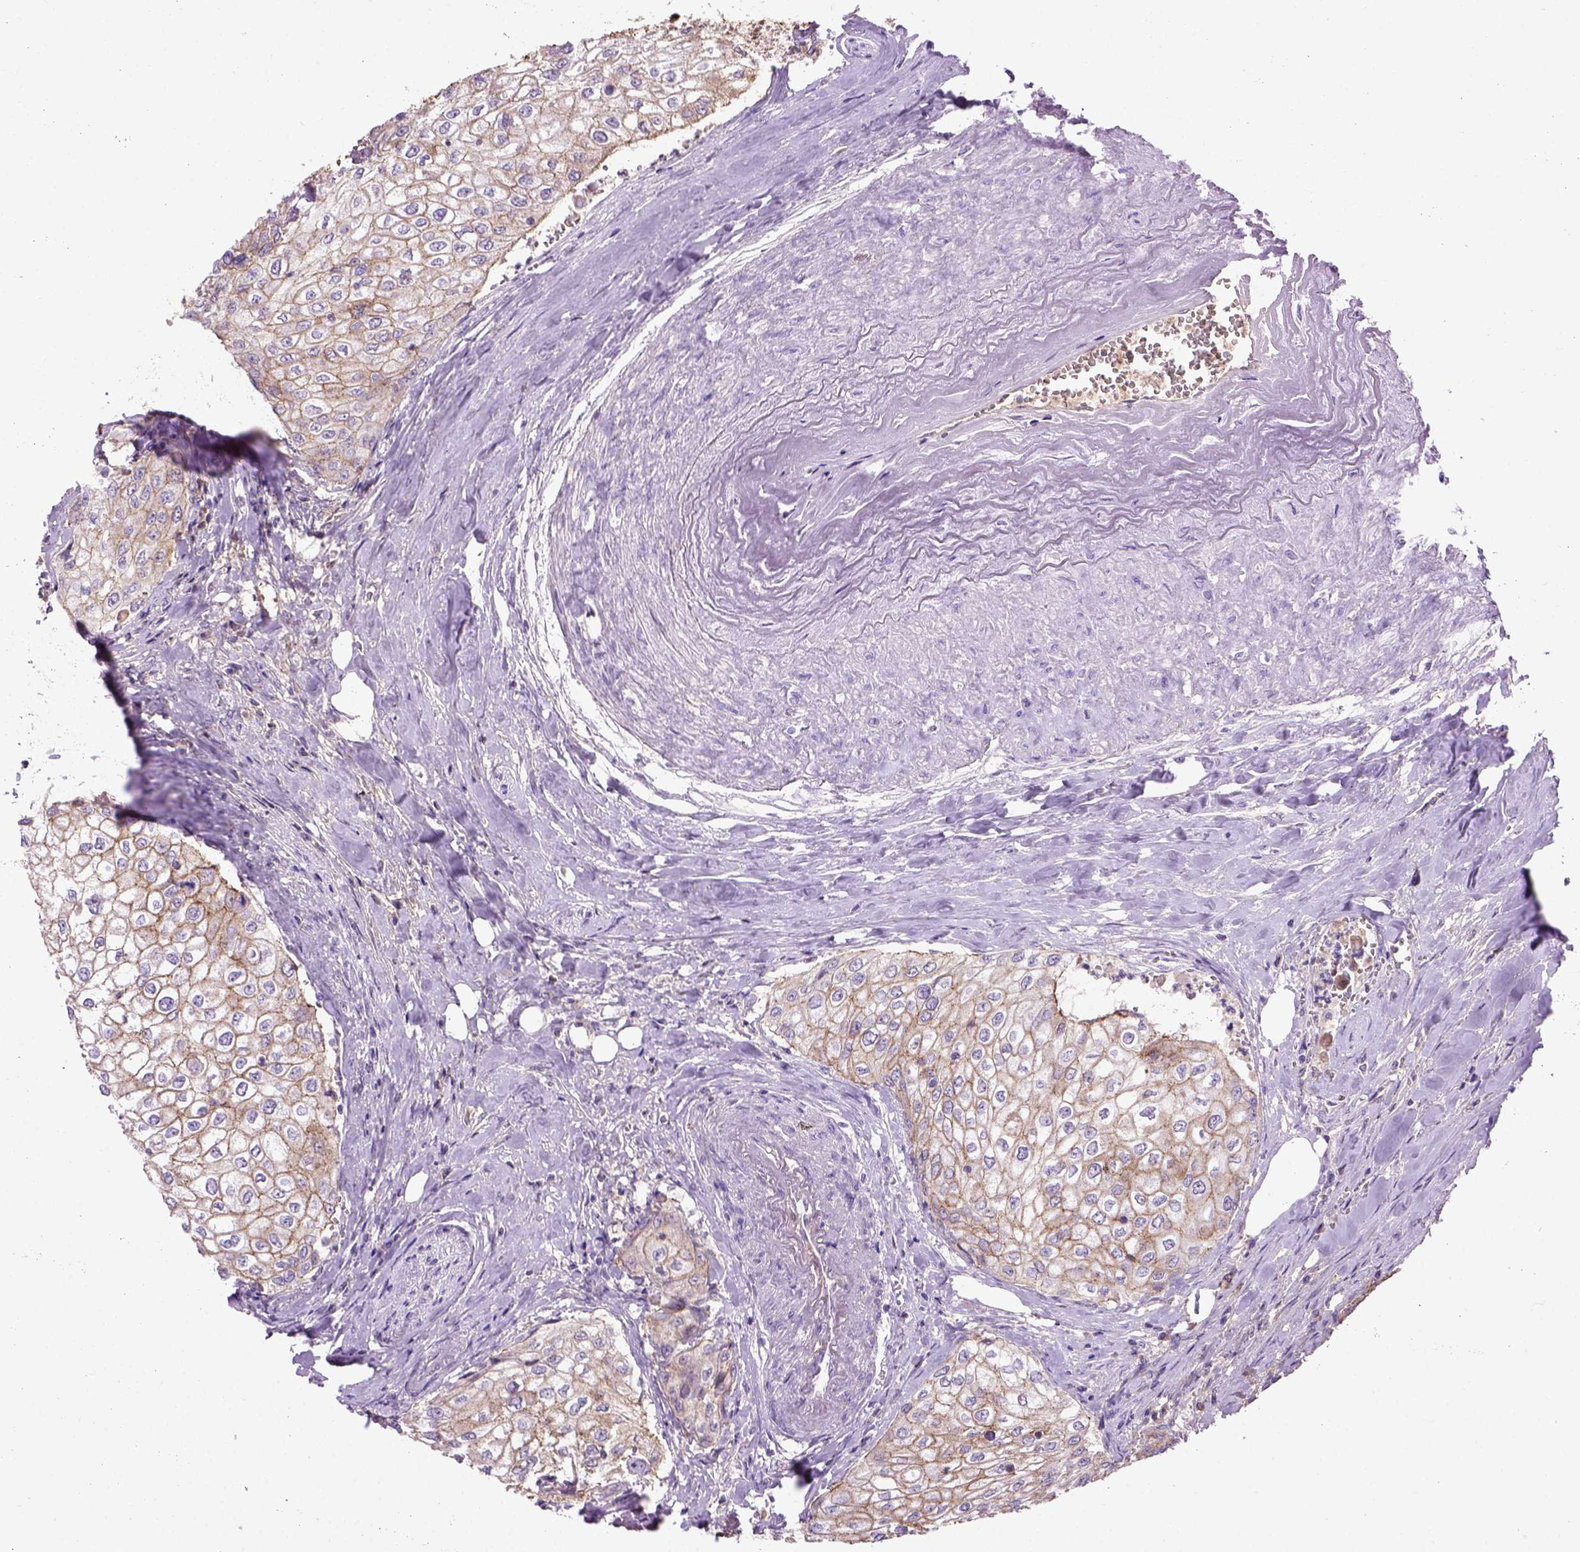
{"staining": {"intensity": "weak", "quantity": ">75%", "location": "cytoplasmic/membranous"}, "tissue": "urothelial cancer", "cell_type": "Tumor cells", "image_type": "cancer", "snomed": [{"axis": "morphology", "description": "Urothelial carcinoma, High grade"}, {"axis": "topography", "description": "Urinary bladder"}], "caption": "Urothelial cancer stained with a brown dye demonstrates weak cytoplasmic/membranous positive staining in approximately >75% of tumor cells.", "gene": "CDH1", "patient": {"sex": "male", "age": 62}}